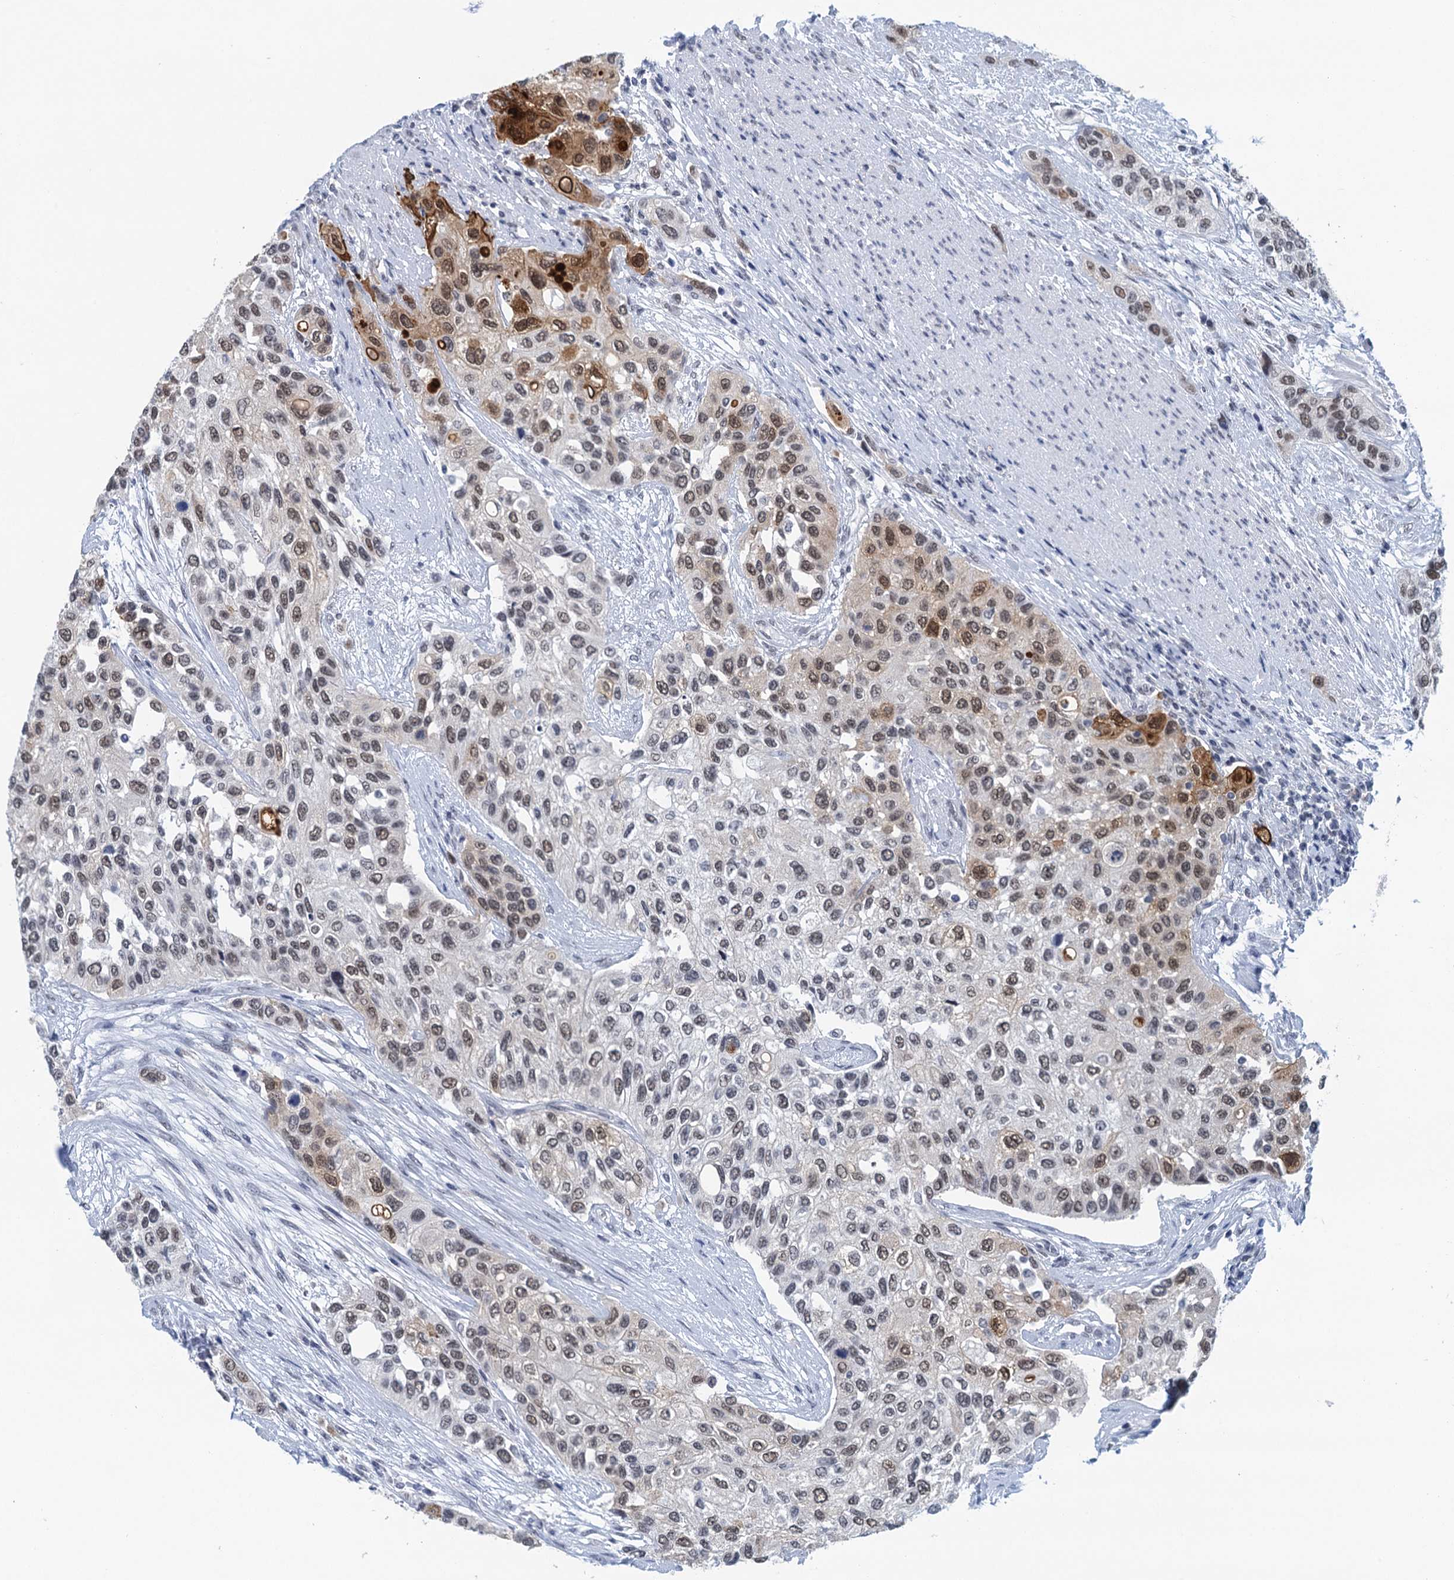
{"staining": {"intensity": "moderate", "quantity": "<25%", "location": "cytoplasmic/membranous,nuclear"}, "tissue": "urothelial cancer", "cell_type": "Tumor cells", "image_type": "cancer", "snomed": [{"axis": "morphology", "description": "Normal tissue, NOS"}, {"axis": "morphology", "description": "Urothelial carcinoma, High grade"}, {"axis": "topography", "description": "Vascular tissue"}, {"axis": "topography", "description": "Urinary bladder"}], "caption": "High-grade urothelial carcinoma stained with DAB (3,3'-diaminobenzidine) immunohistochemistry displays low levels of moderate cytoplasmic/membranous and nuclear positivity in approximately <25% of tumor cells.", "gene": "EPS8L1", "patient": {"sex": "female", "age": 56}}